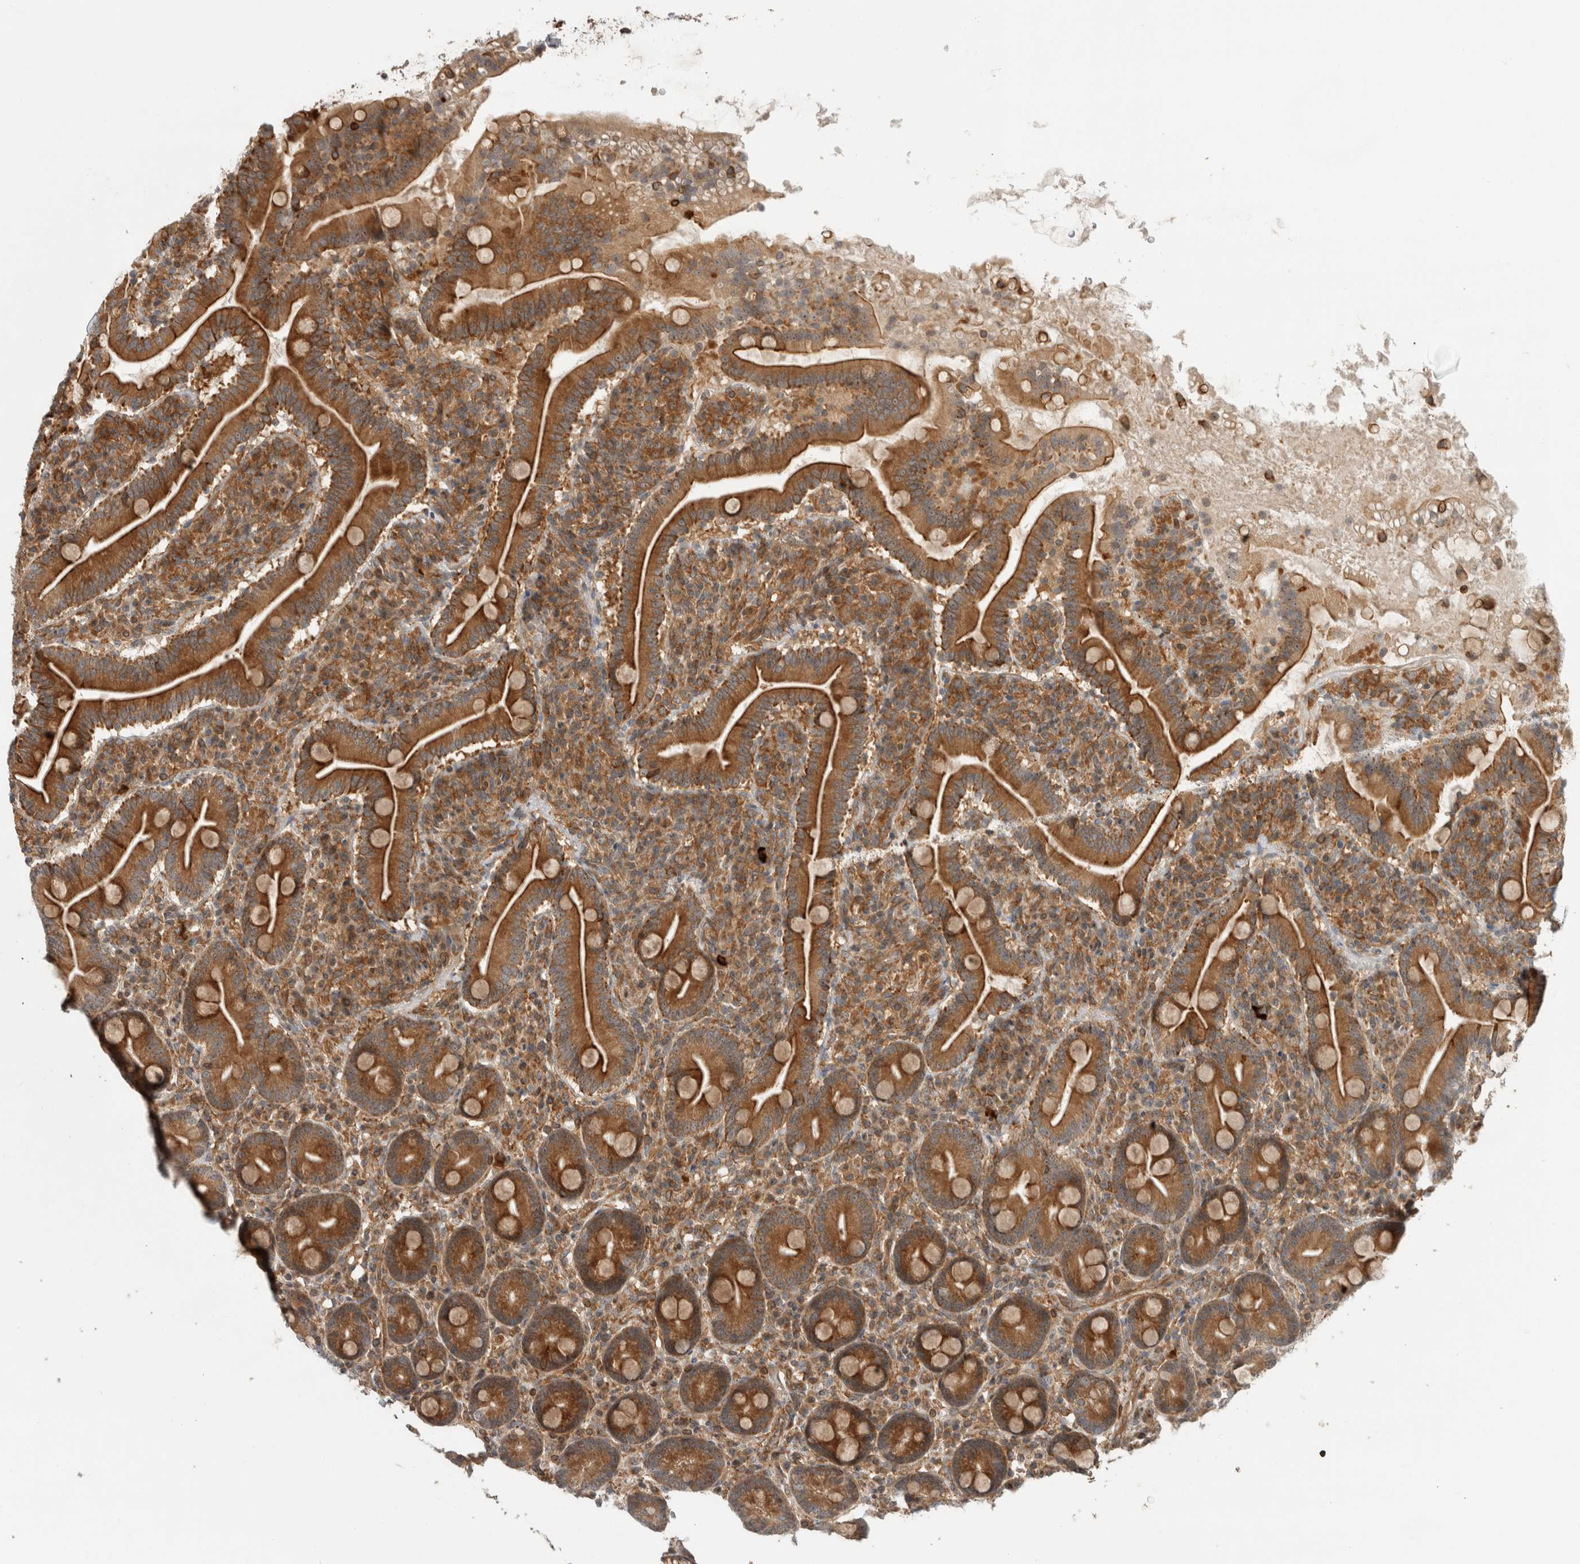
{"staining": {"intensity": "strong", "quantity": ">75%", "location": "cytoplasmic/membranous,nuclear"}, "tissue": "duodenum", "cell_type": "Glandular cells", "image_type": "normal", "snomed": [{"axis": "morphology", "description": "Normal tissue, NOS"}, {"axis": "topography", "description": "Duodenum"}], "caption": "Human duodenum stained for a protein (brown) shows strong cytoplasmic/membranous,nuclear positive staining in about >75% of glandular cells.", "gene": "WASF2", "patient": {"sex": "male", "age": 35}}